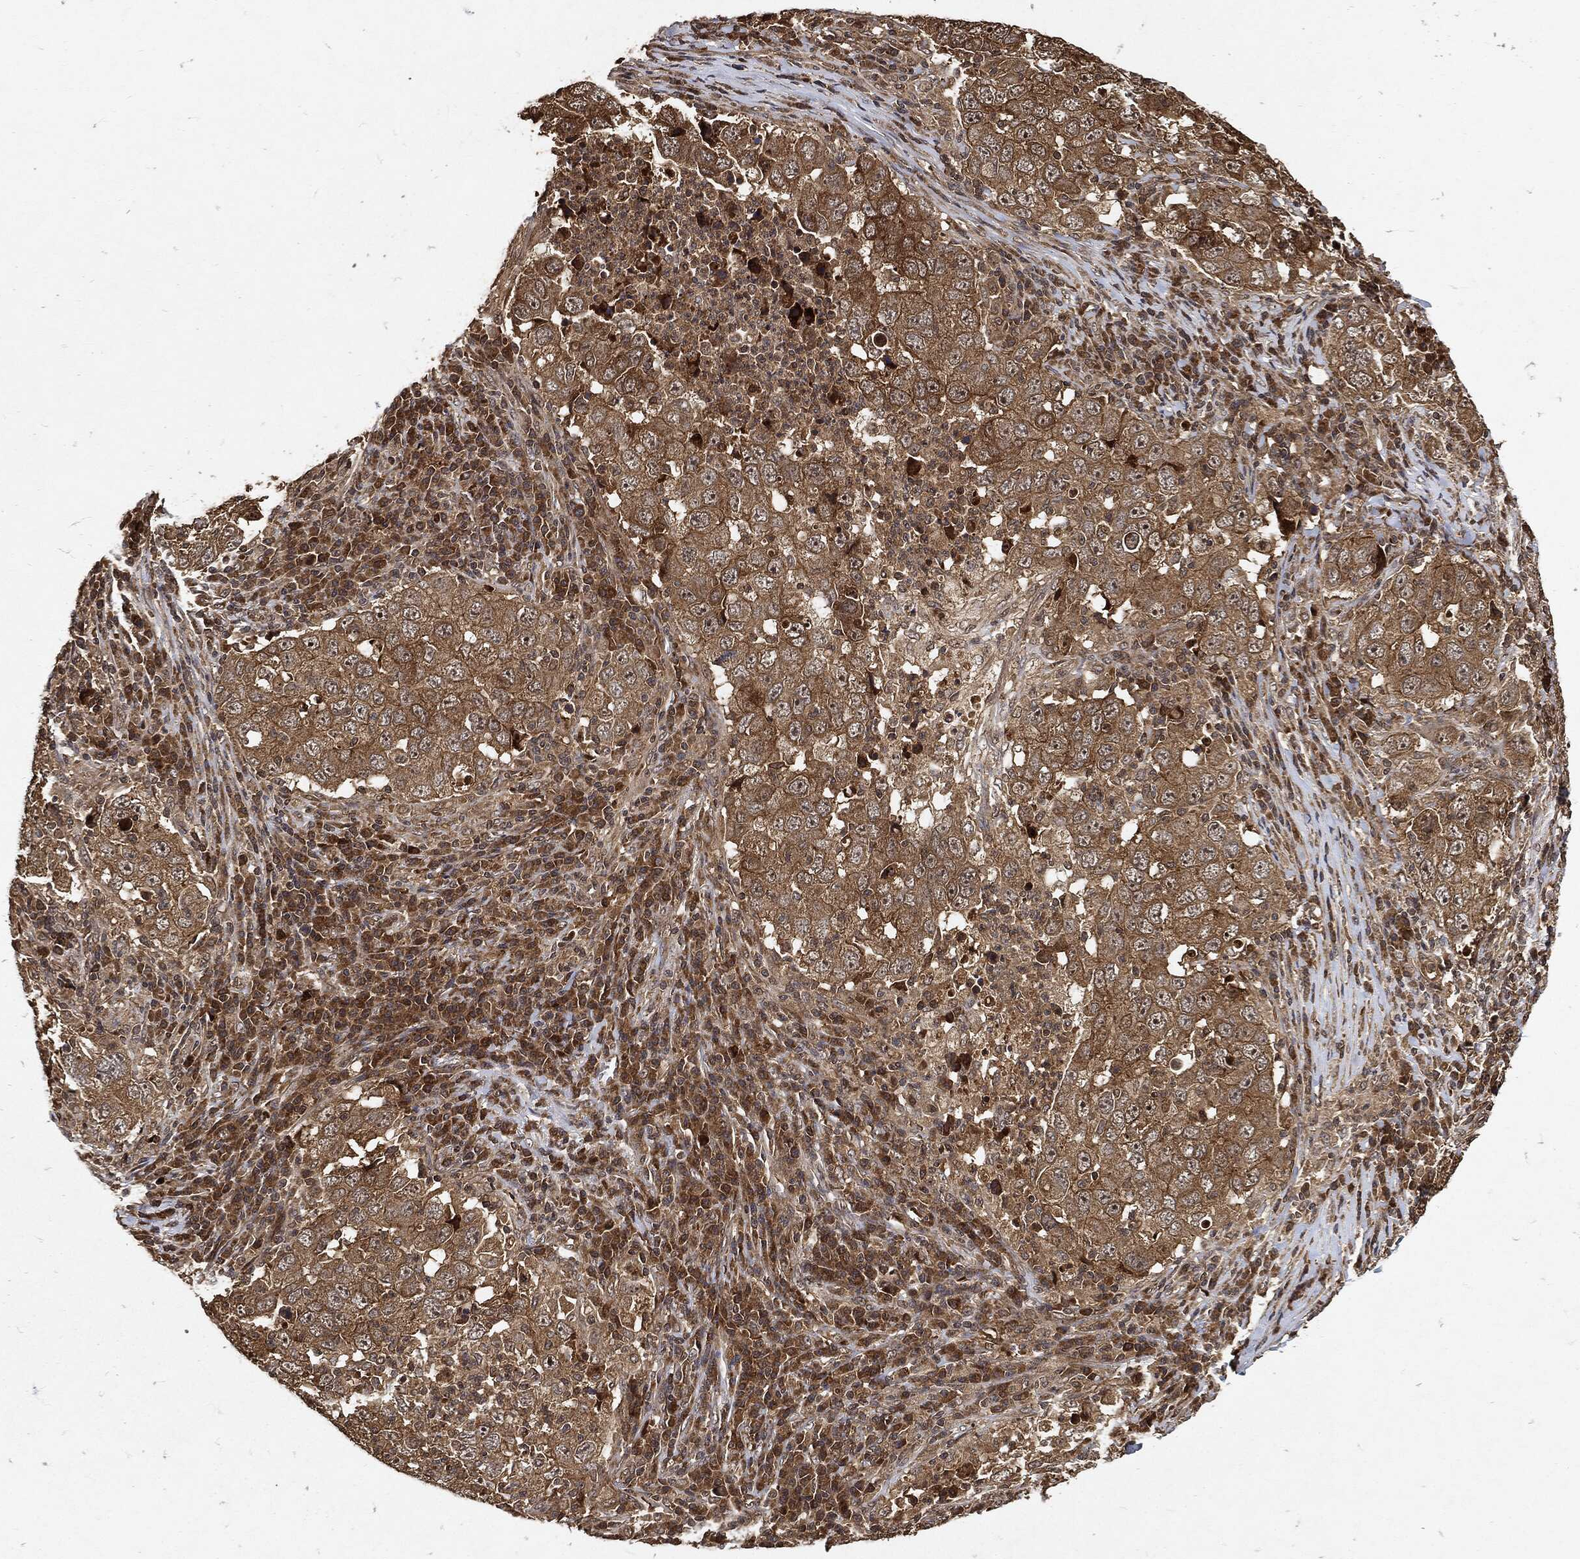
{"staining": {"intensity": "moderate", "quantity": ">75%", "location": "cytoplasmic/membranous"}, "tissue": "lung cancer", "cell_type": "Tumor cells", "image_type": "cancer", "snomed": [{"axis": "morphology", "description": "Adenocarcinoma, NOS"}, {"axis": "topography", "description": "Lung"}], "caption": "Moderate cytoplasmic/membranous expression is identified in about >75% of tumor cells in lung adenocarcinoma.", "gene": "ZNF226", "patient": {"sex": "male", "age": 73}}